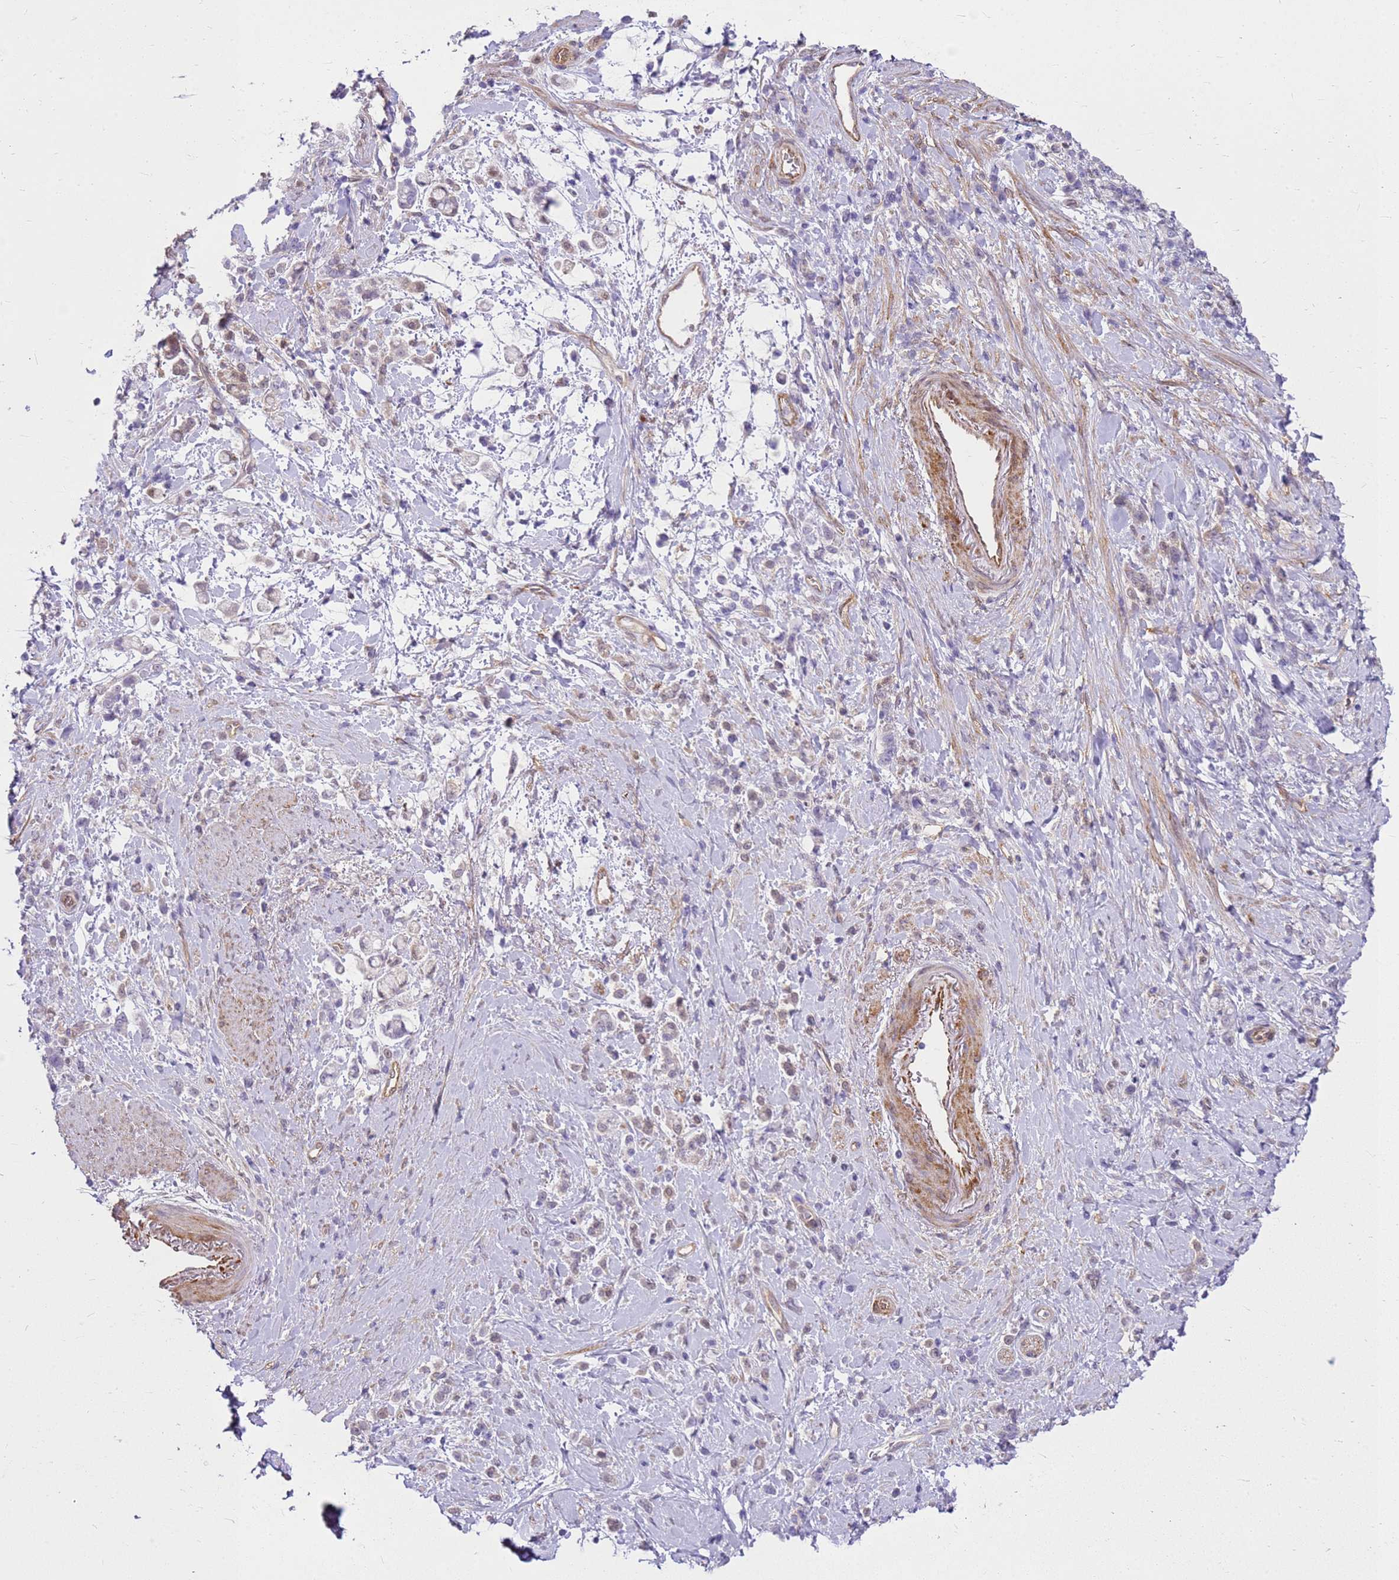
{"staining": {"intensity": "weak", "quantity": "25%-75%", "location": "cytoplasmic/membranous"}, "tissue": "stomach cancer", "cell_type": "Tumor cells", "image_type": "cancer", "snomed": [{"axis": "morphology", "description": "Adenocarcinoma, NOS"}, {"axis": "topography", "description": "Stomach"}], "caption": "This image exhibits immunohistochemistry (IHC) staining of stomach cancer (adenocarcinoma), with low weak cytoplasmic/membranous expression in approximately 25%-75% of tumor cells.", "gene": "HSPB1", "patient": {"sex": "female", "age": 60}}